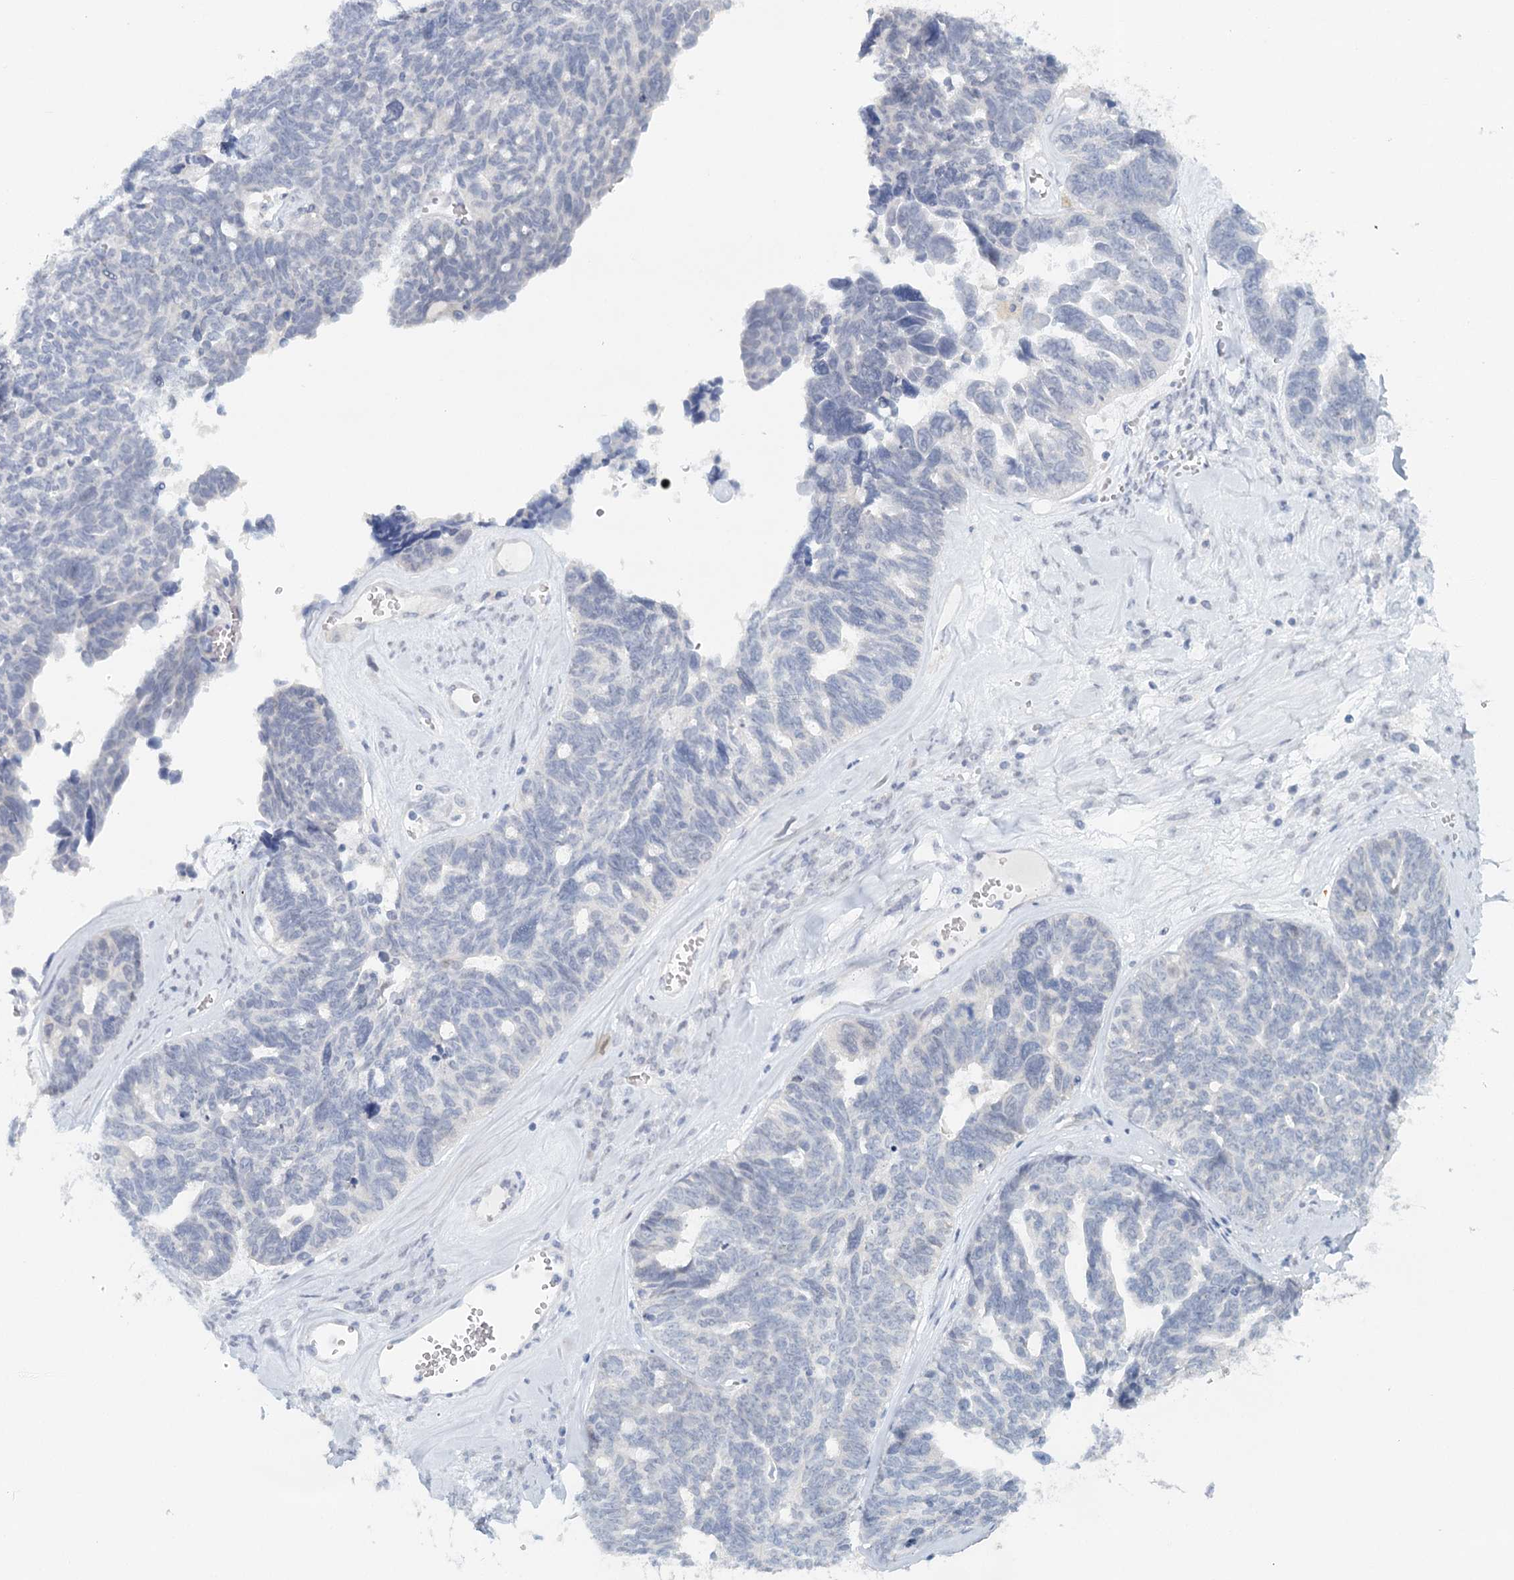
{"staining": {"intensity": "negative", "quantity": "none", "location": "none"}, "tissue": "ovarian cancer", "cell_type": "Tumor cells", "image_type": "cancer", "snomed": [{"axis": "morphology", "description": "Cystadenocarcinoma, serous, NOS"}, {"axis": "topography", "description": "Ovary"}], "caption": "Human ovarian cancer (serous cystadenocarcinoma) stained for a protein using immunohistochemistry (IHC) reveals no staining in tumor cells.", "gene": "HSPA4L", "patient": {"sex": "female", "age": 79}}